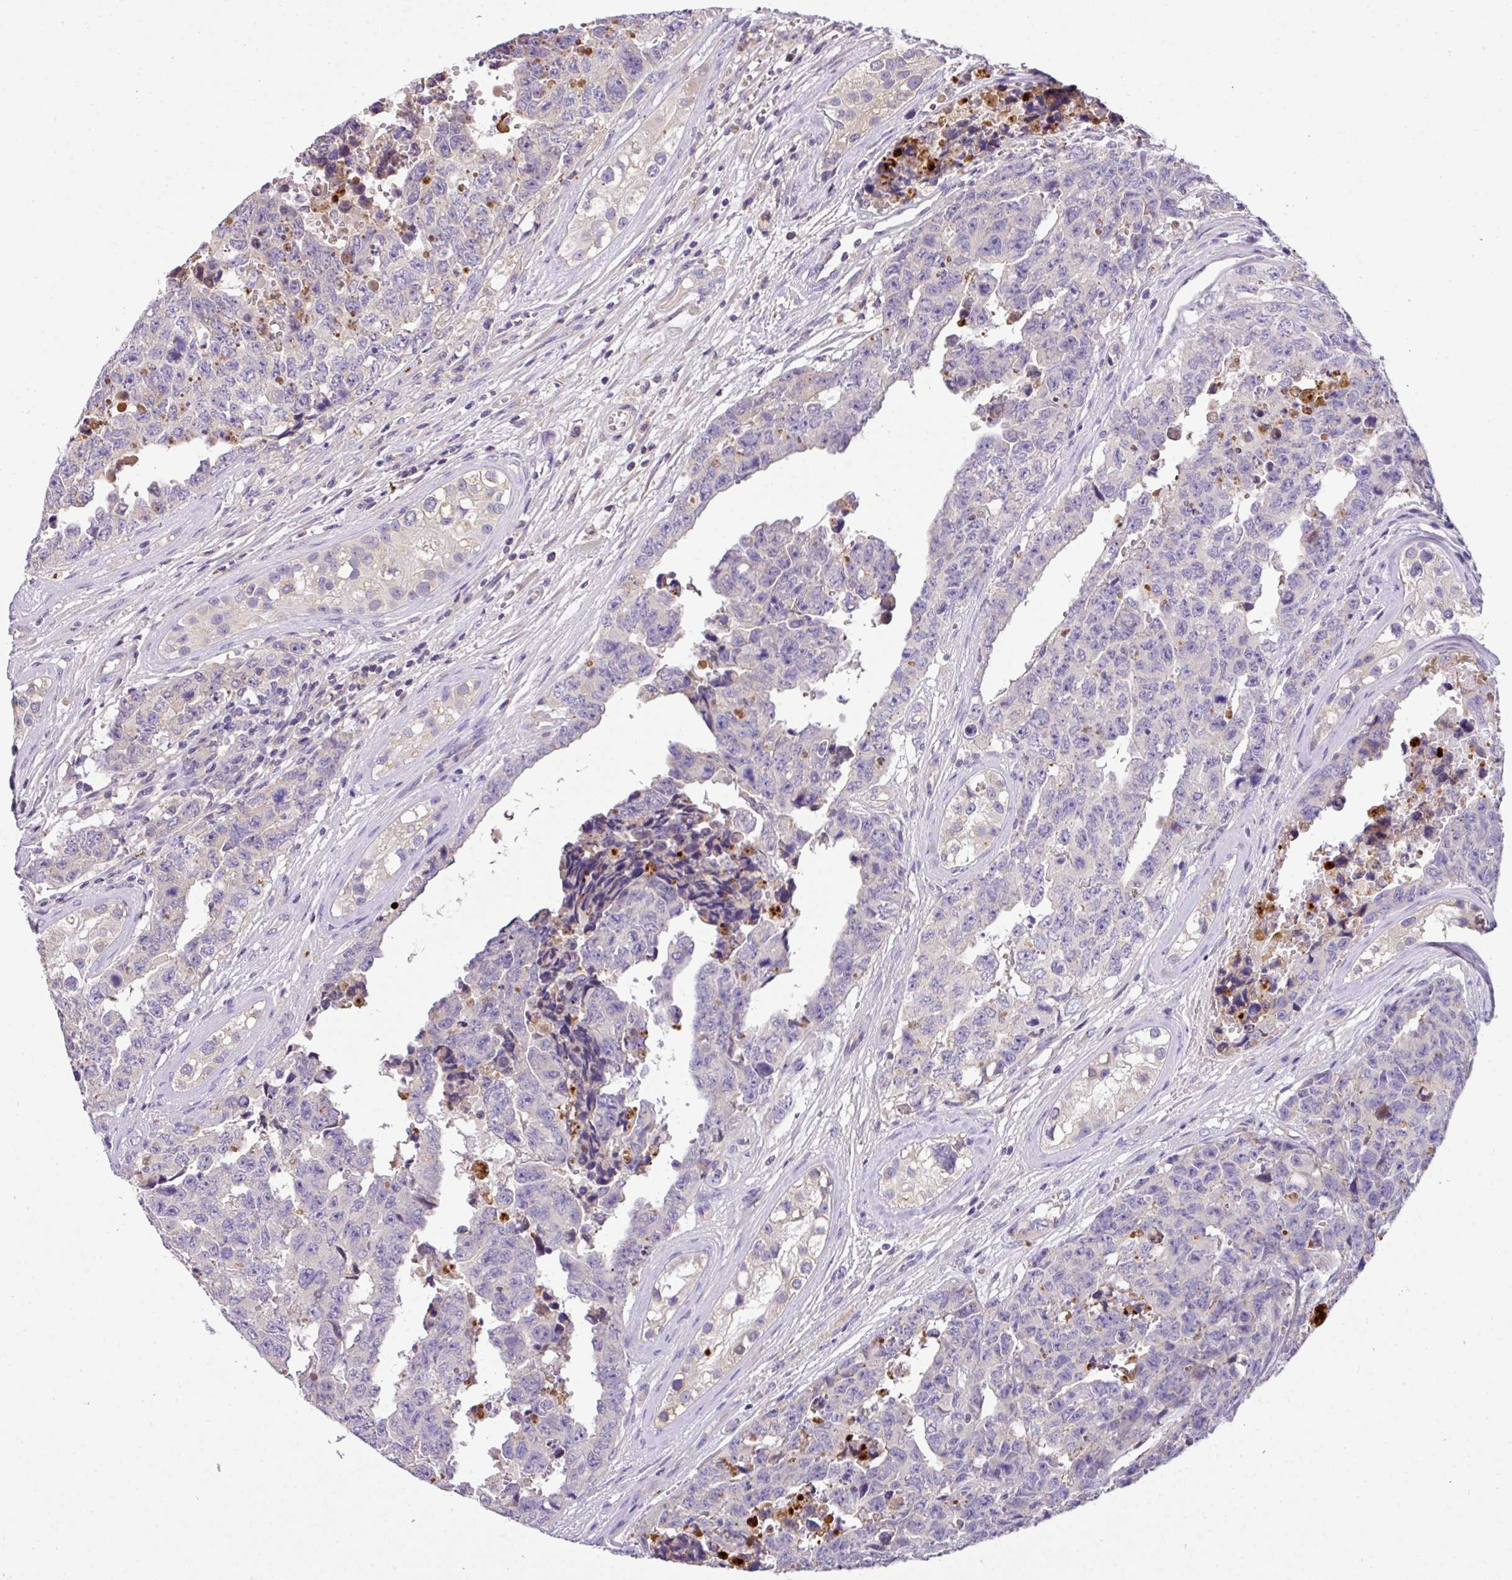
{"staining": {"intensity": "negative", "quantity": "none", "location": "none"}, "tissue": "testis cancer", "cell_type": "Tumor cells", "image_type": "cancer", "snomed": [{"axis": "morphology", "description": "Normal tissue, NOS"}, {"axis": "morphology", "description": "Carcinoma, Embryonal, NOS"}, {"axis": "topography", "description": "Testis"}, {"axis": "topography", "description": "Epididymis"}], "caption": "Tumor cells are negative for protein expression in human testis embryonal carcinoma.", "gene": "ANXA2R", "patient": {"sex": "male", "age": 25}}